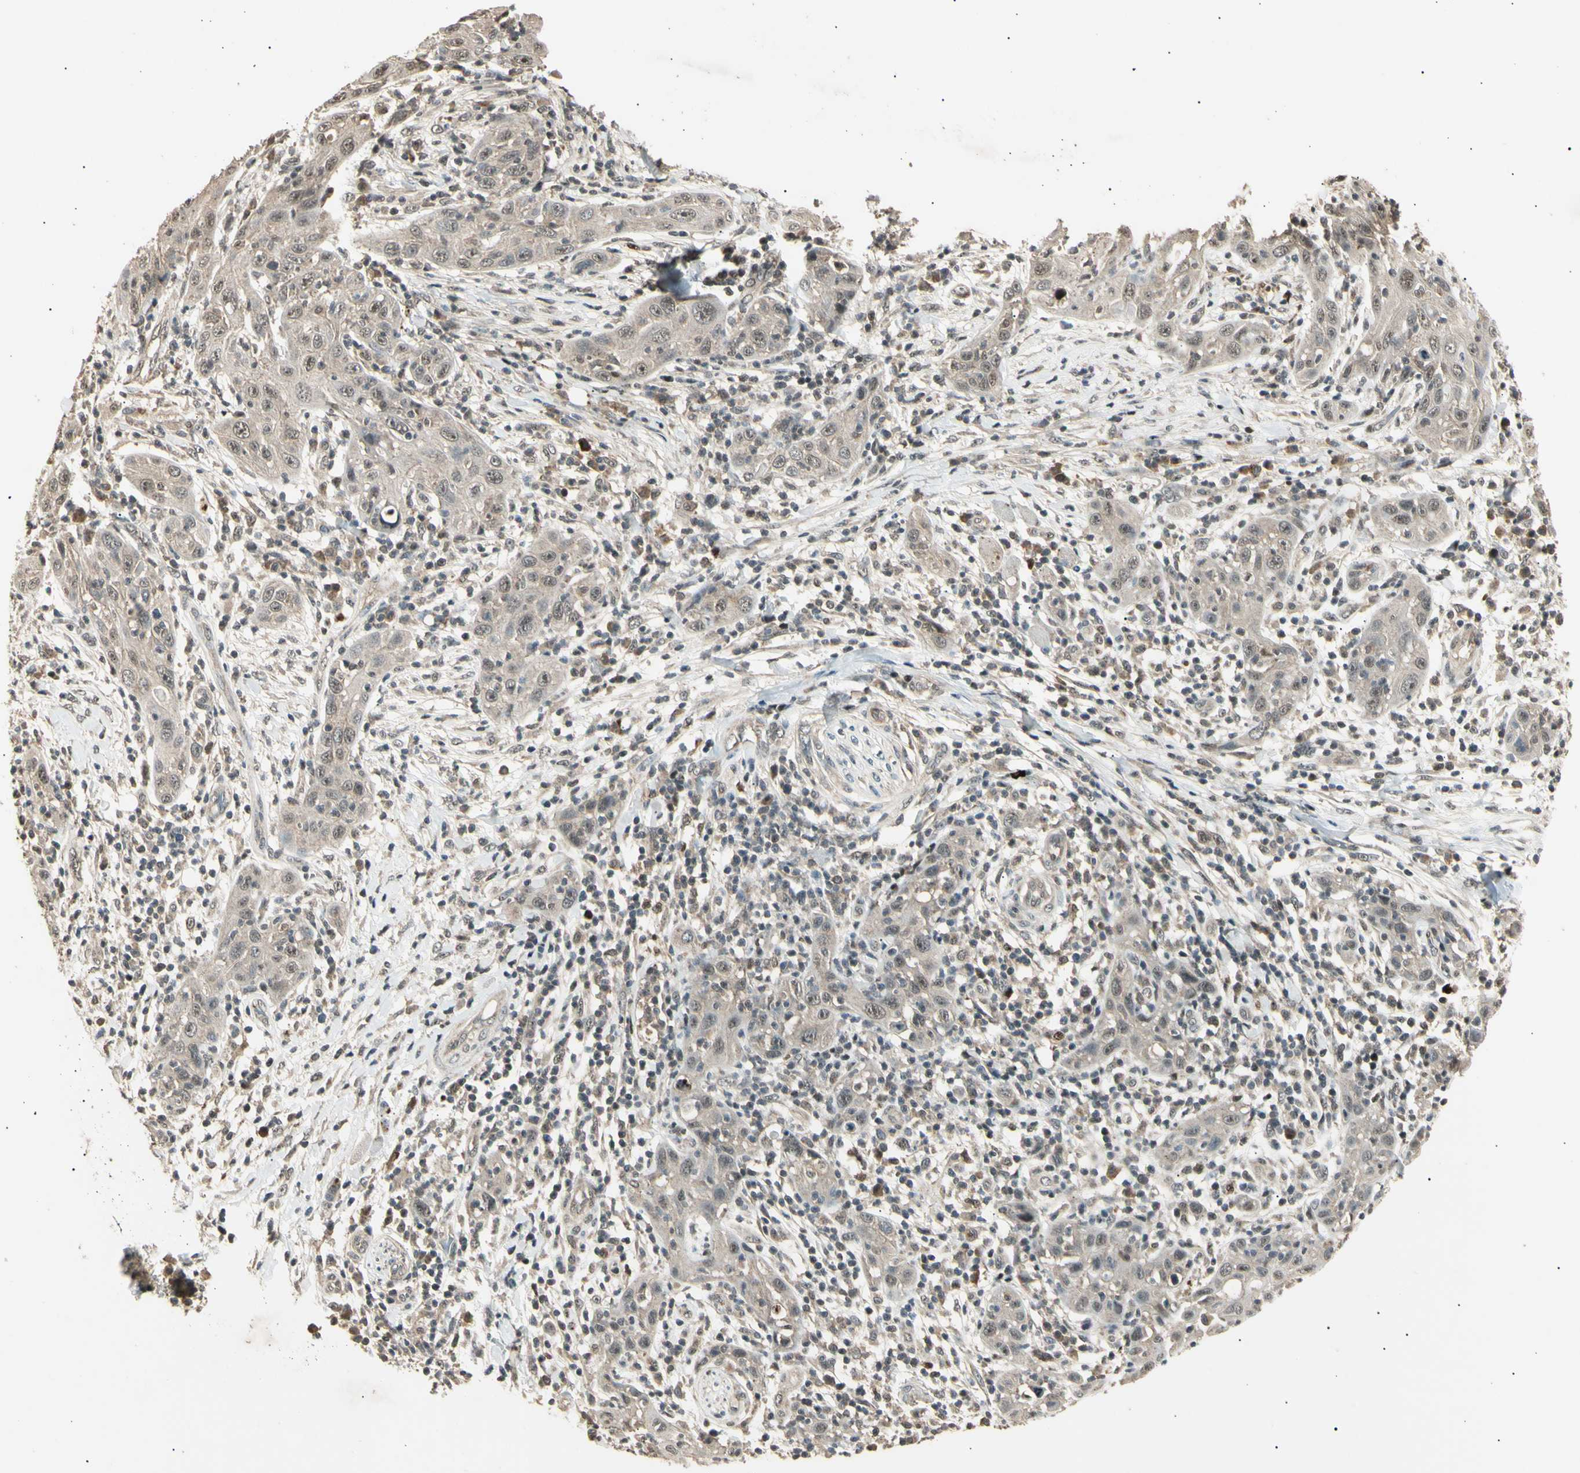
{"staining": {"intensity": "weak", "quantity": ">75%", "location": "cytoplasmic/membranous,nuclear"}, "tissue": "skin cancer", "cell_type": "Tumor cells", "image_type": "cancer", "snomed": [{"axis": "morphology", "description": "Squamous cell carcinoma, NOS"}, {"axis": "topography", "description": "Skin"}], "caption": "Immunohistochemical staining of human skin cancer (squamous cell carcinoma) demonstrates weak cytoplasmic/membranous and nuclear protein staining in approximately >75% of tumor cells.", "gene": "NUAK2", "patient": {"sex": "female", "age": 88}}